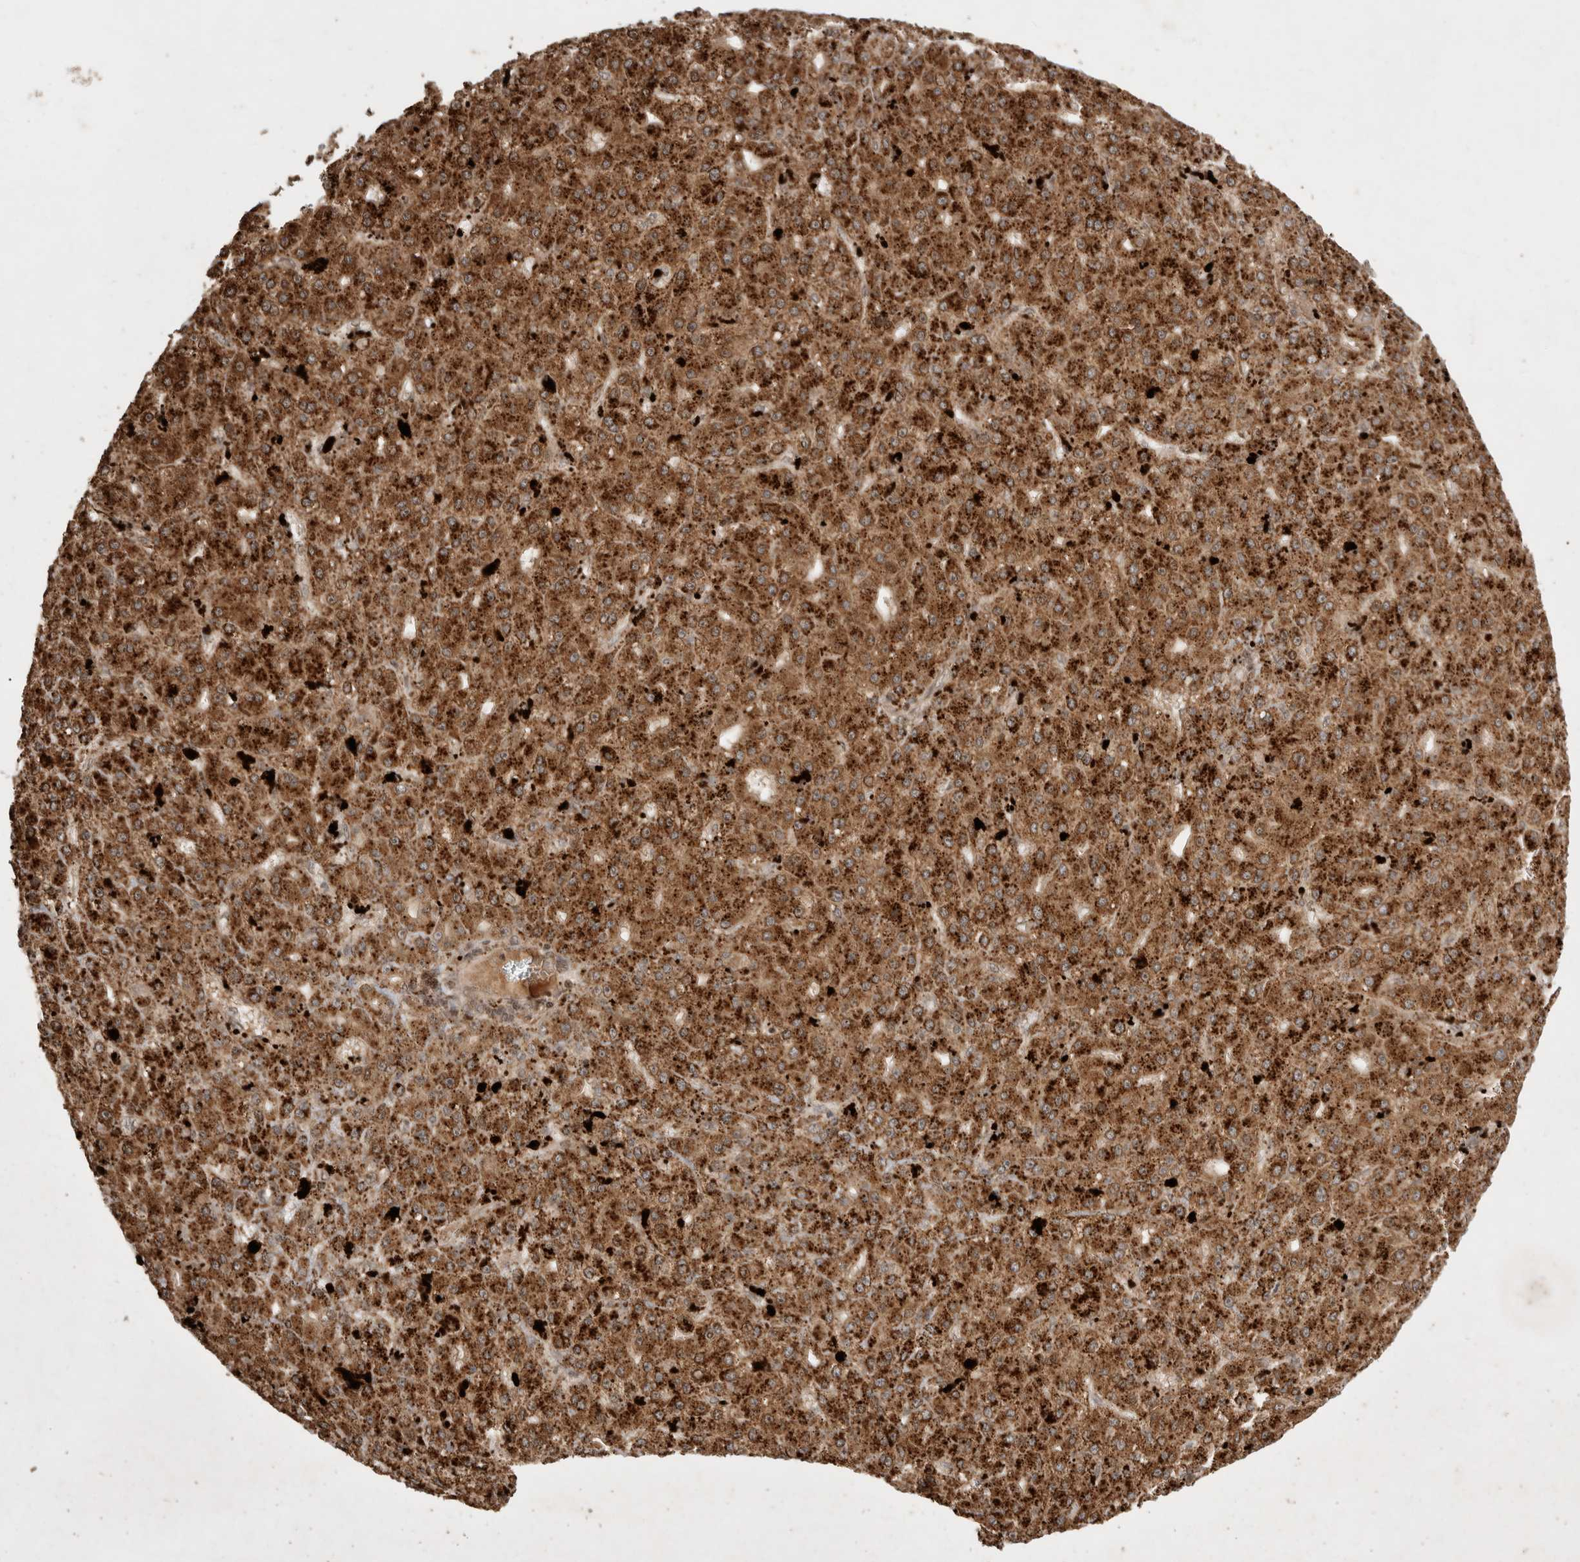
{"staining": {"intensity": "strong", "quantity": ">75%", "location": "cytoplasmic/membranous"}, "tissue": "liver cancer", "cell_type": "Tumor cells", "image_type": "cancer", "snomed": [{"axis": "morphology", "description": "Carcinoma, Hepatocellular, NOS"}, {"axis": "topography", "description": "Liver"}], "caption": "The immunohistochemical stain highlights strong cytoplasmic/membranous staining in tumor cells of hepatocellular carcinoma (liver) tissue.", "gene": "FAM221A", "patient": {"sex": "male", "age": 67}}